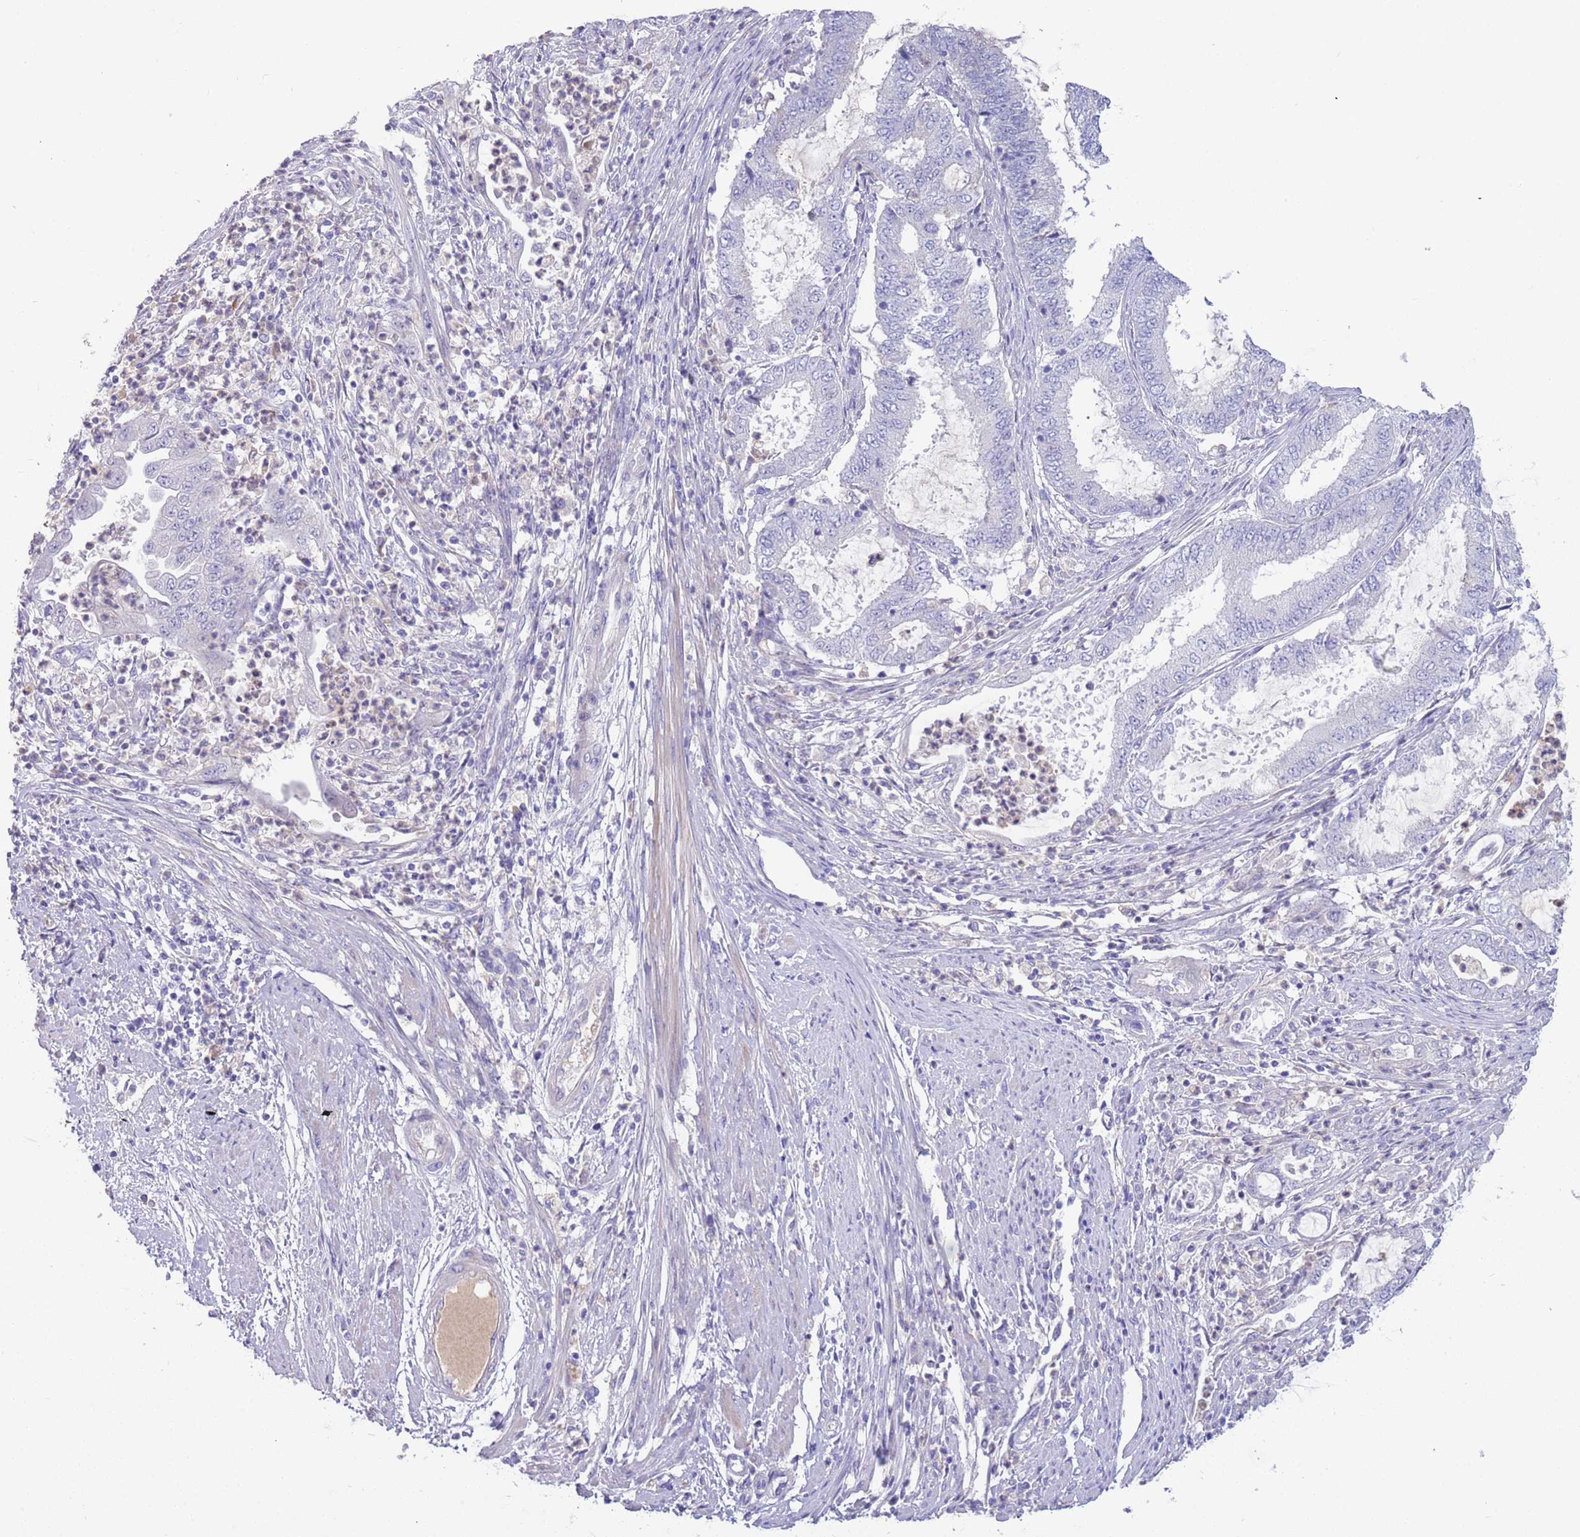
{"staining": {"intensity": "negative", "quantity": "none", "location": "none"}, "tissue": "endometrial cancer", "cell_type": "Tumor cells", "image_type": "cancer", "snomed": [{"axis": "morphology", "description": "Adenocarcinoma, NOS"}, {"axis": "topography", "description": "Endometrium"}], "caption": "IHC image of adenocarcinoma (endometrial) stained for a protein (brown), which demonstrates no expression in tumor cells. (Immunohistochemistry (ihc), brightfield microscopy, high magnification).", "gene": "IGFL4", "patient": {"sex": "female", "age": 51}}